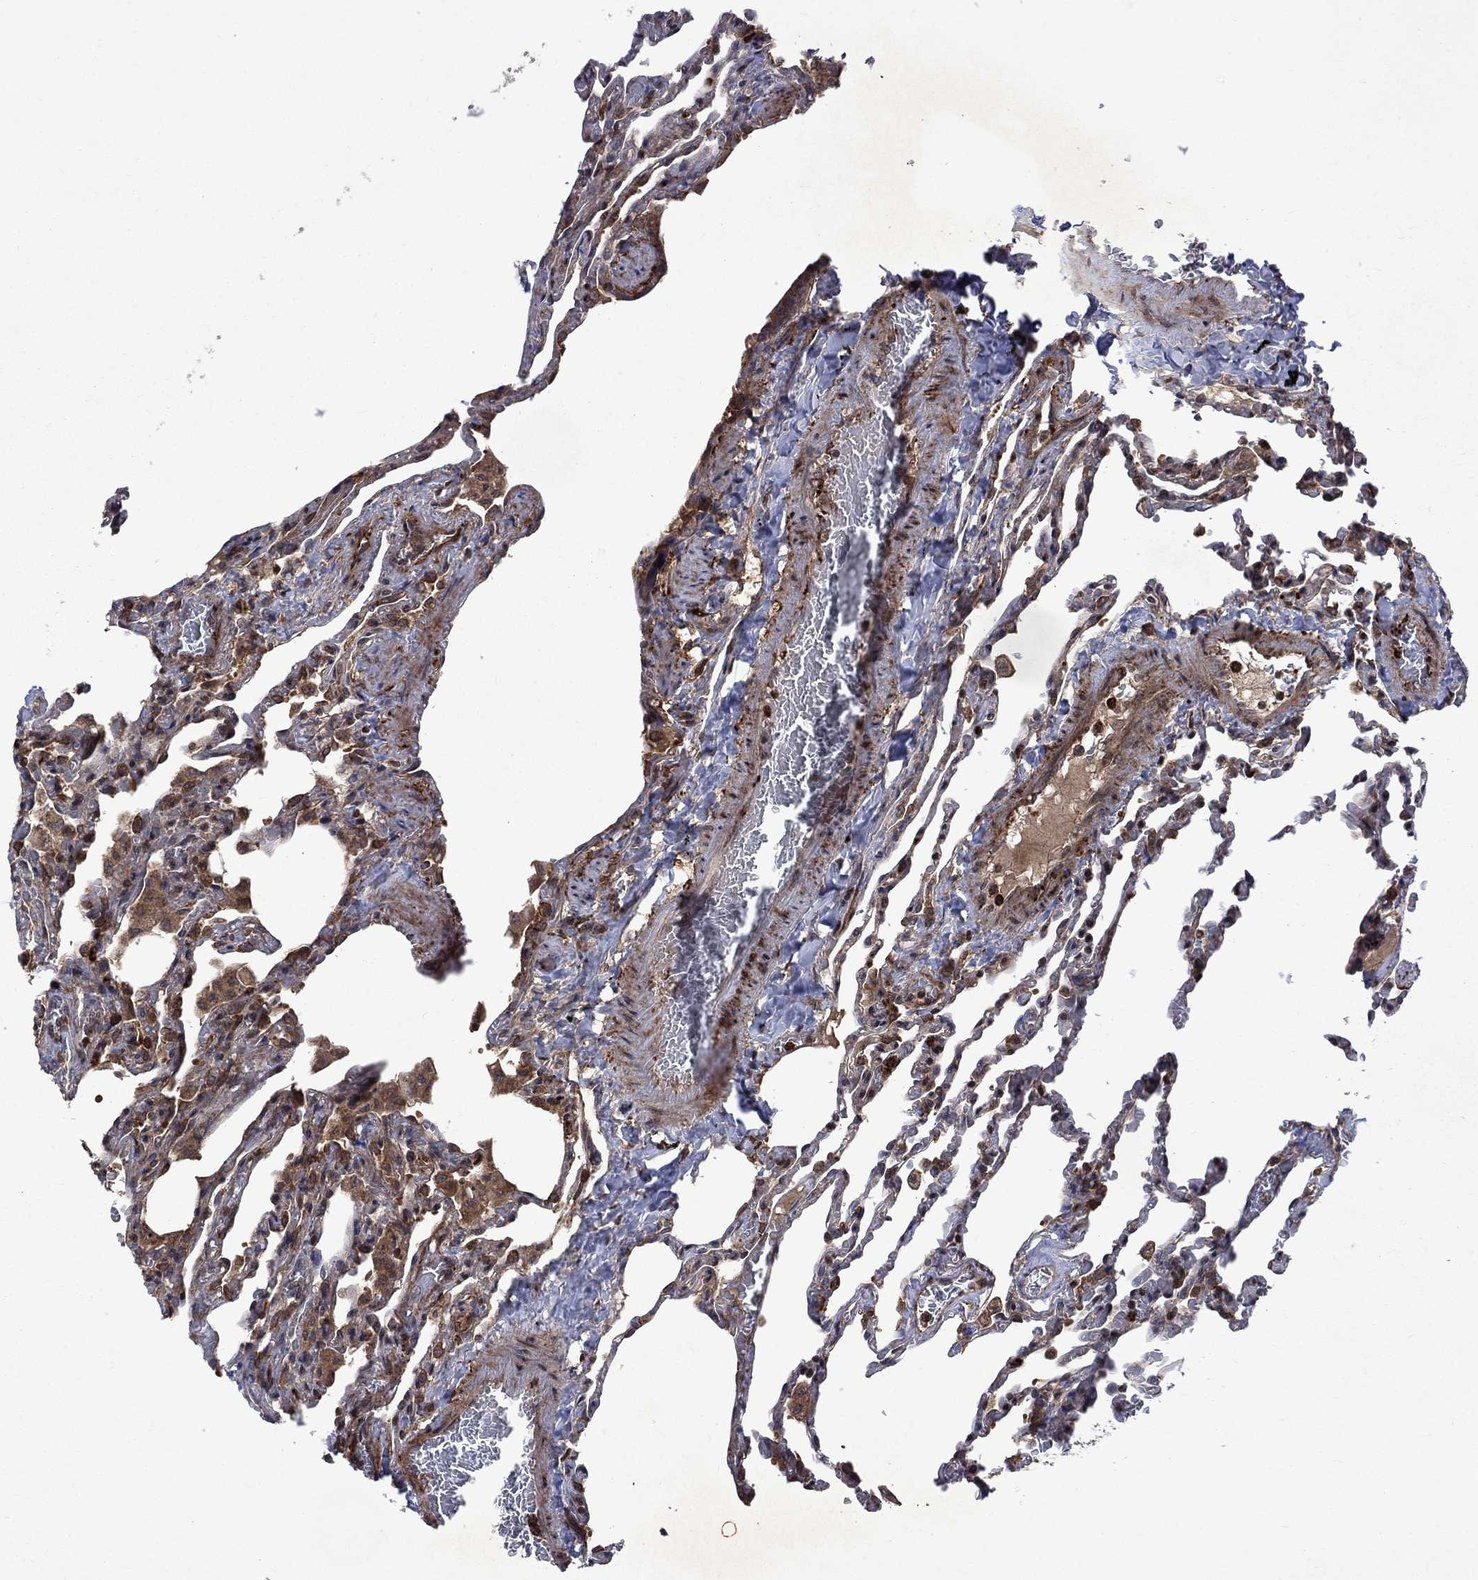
{"staining": {"intensity": "moderate", "quantity": "25%-75%", "location": "cytoplasmic/membranous"}, "tissue": "lung", "cell_type": "Alveolar cells", "image_type": "normal", "snomed": [{"axis": "morphology", "description": "Normal tissue, NOS"}, {"axis": "topography", "description": "Lung"}], "caption": "A medium amount of moderate cytoplasmic/membranous staining is appreciated in about 25%-75% of alveolar cells in benign lung. (IHC, brightfield microscopy, high magnification).", "gene": "TMEM33", "patient": {"sex": "female", "age": 43}}